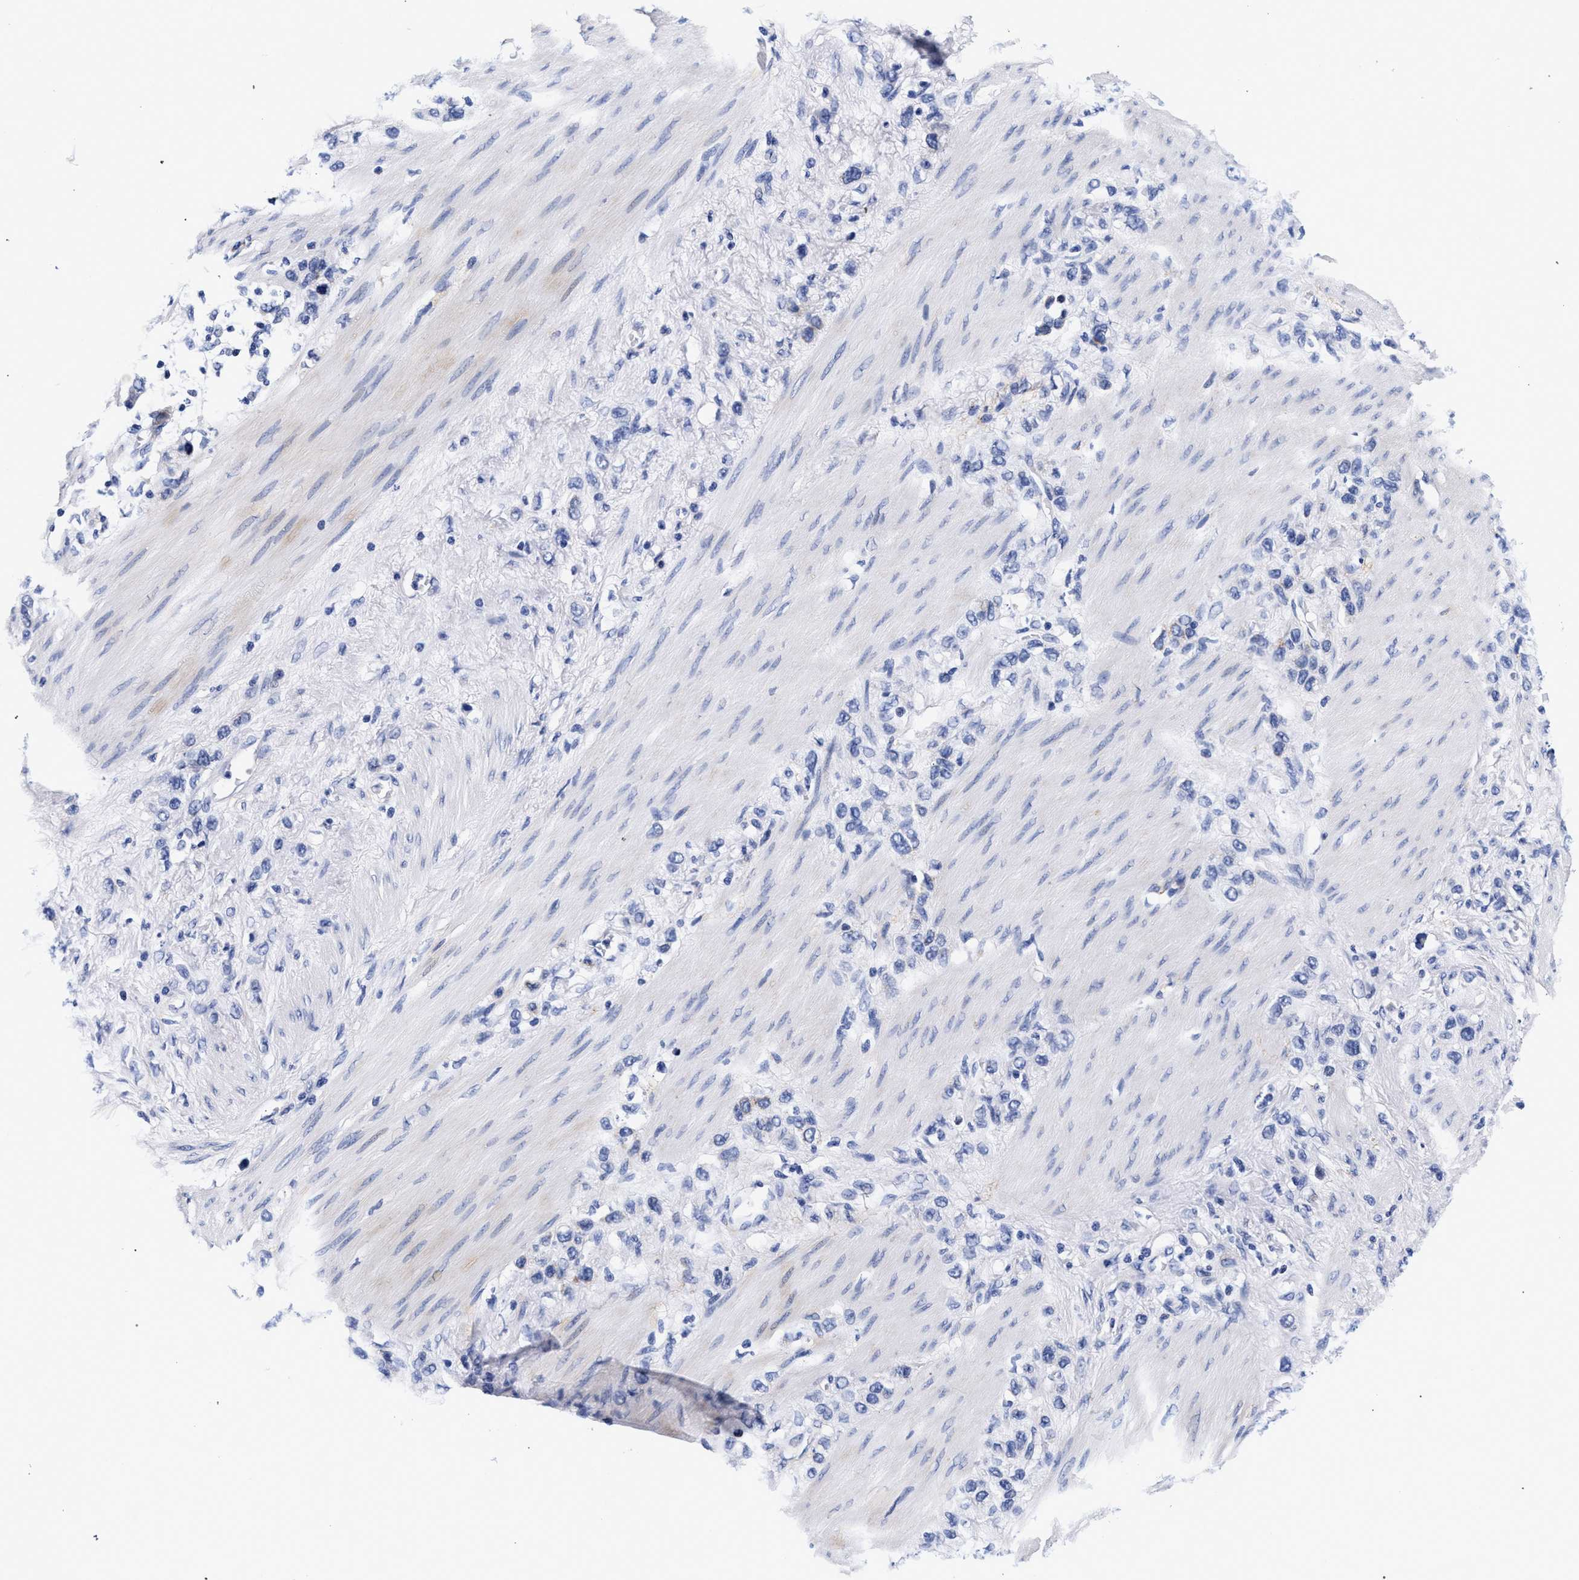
{"staining": {"intensity": "negative", "quantity": "none", "location": "none"}, "tissue": "stomach cancer", "cell_type": "Tumor cells", "image_type": "cancer", "snomed": [{"axis": "morphology", "description": "Adenocarcinoma, NOS"}, {"axis": "morphology", "description": "Adenocarcinoma, High grade"}, {"axis": "topography", "description": "Stomach, upper"}, {"axis": "topography", "description": "Stomach, lower"}], "caption": "Immunohistochemical staining of stomach adenocarcinoma shows no significant staining in tumor cells.", "gene": "RAB3B", "patient": {"sex": "female", "age": 65}}